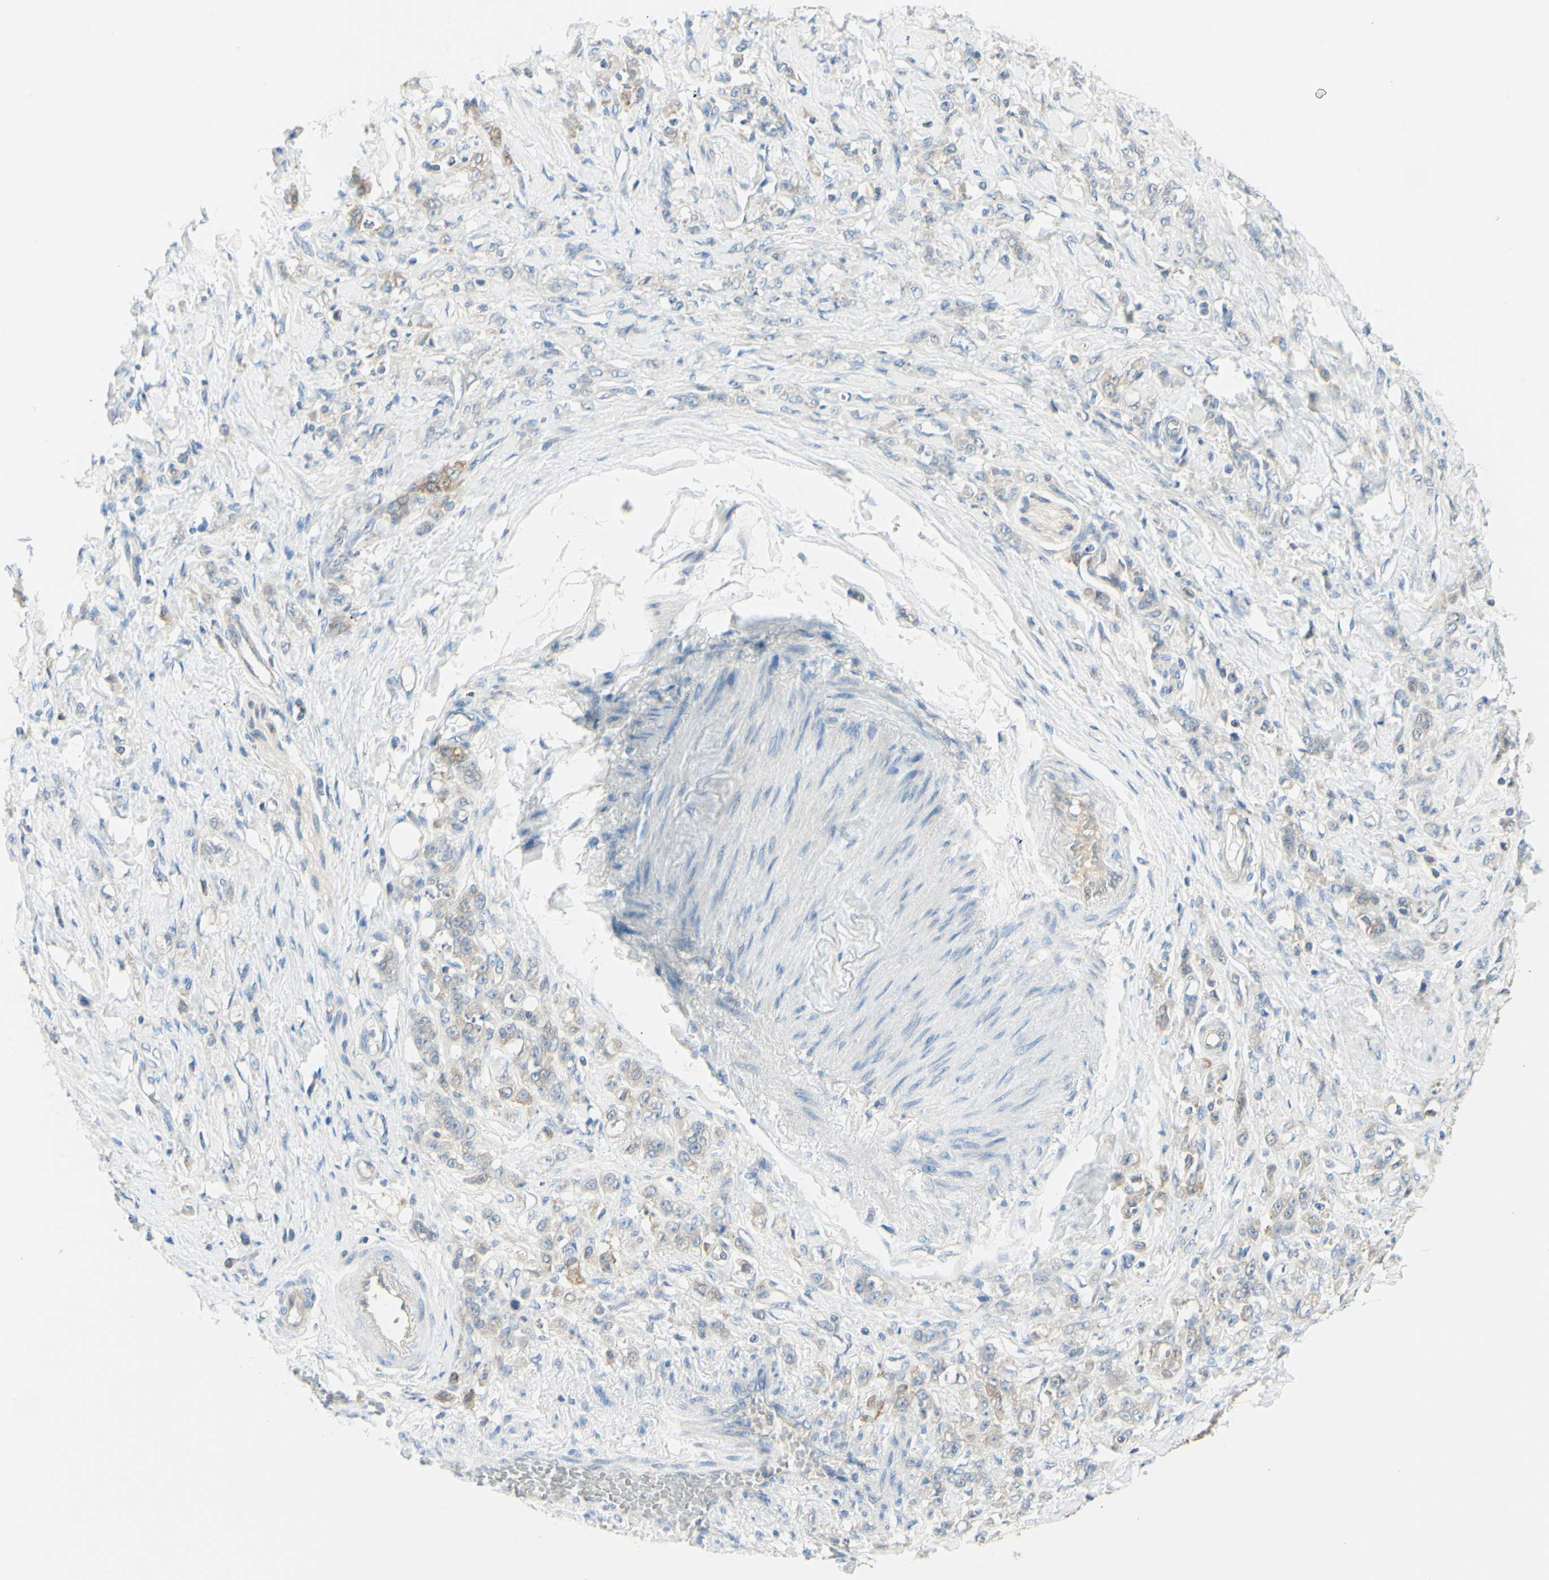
{"staining": {"intensity": "weak", "quantity": "<25%", "location": "cytoplasmic/membranous"}, "tissue": "stomach cancer", "cell_type": "Tumor cells", "image_type": "cancer", "snomed": [{"axis": "morphology", "description": "Adenocarcinoma, NOS"}, {"axis": "topography", "description": "Stomach"}], "caption": "Tumor cells are negative for protein expression in human stomach cancer (adenocarcinoma).", "gene": "MTM1", "patient": {"sex": "male", "age": 82}}